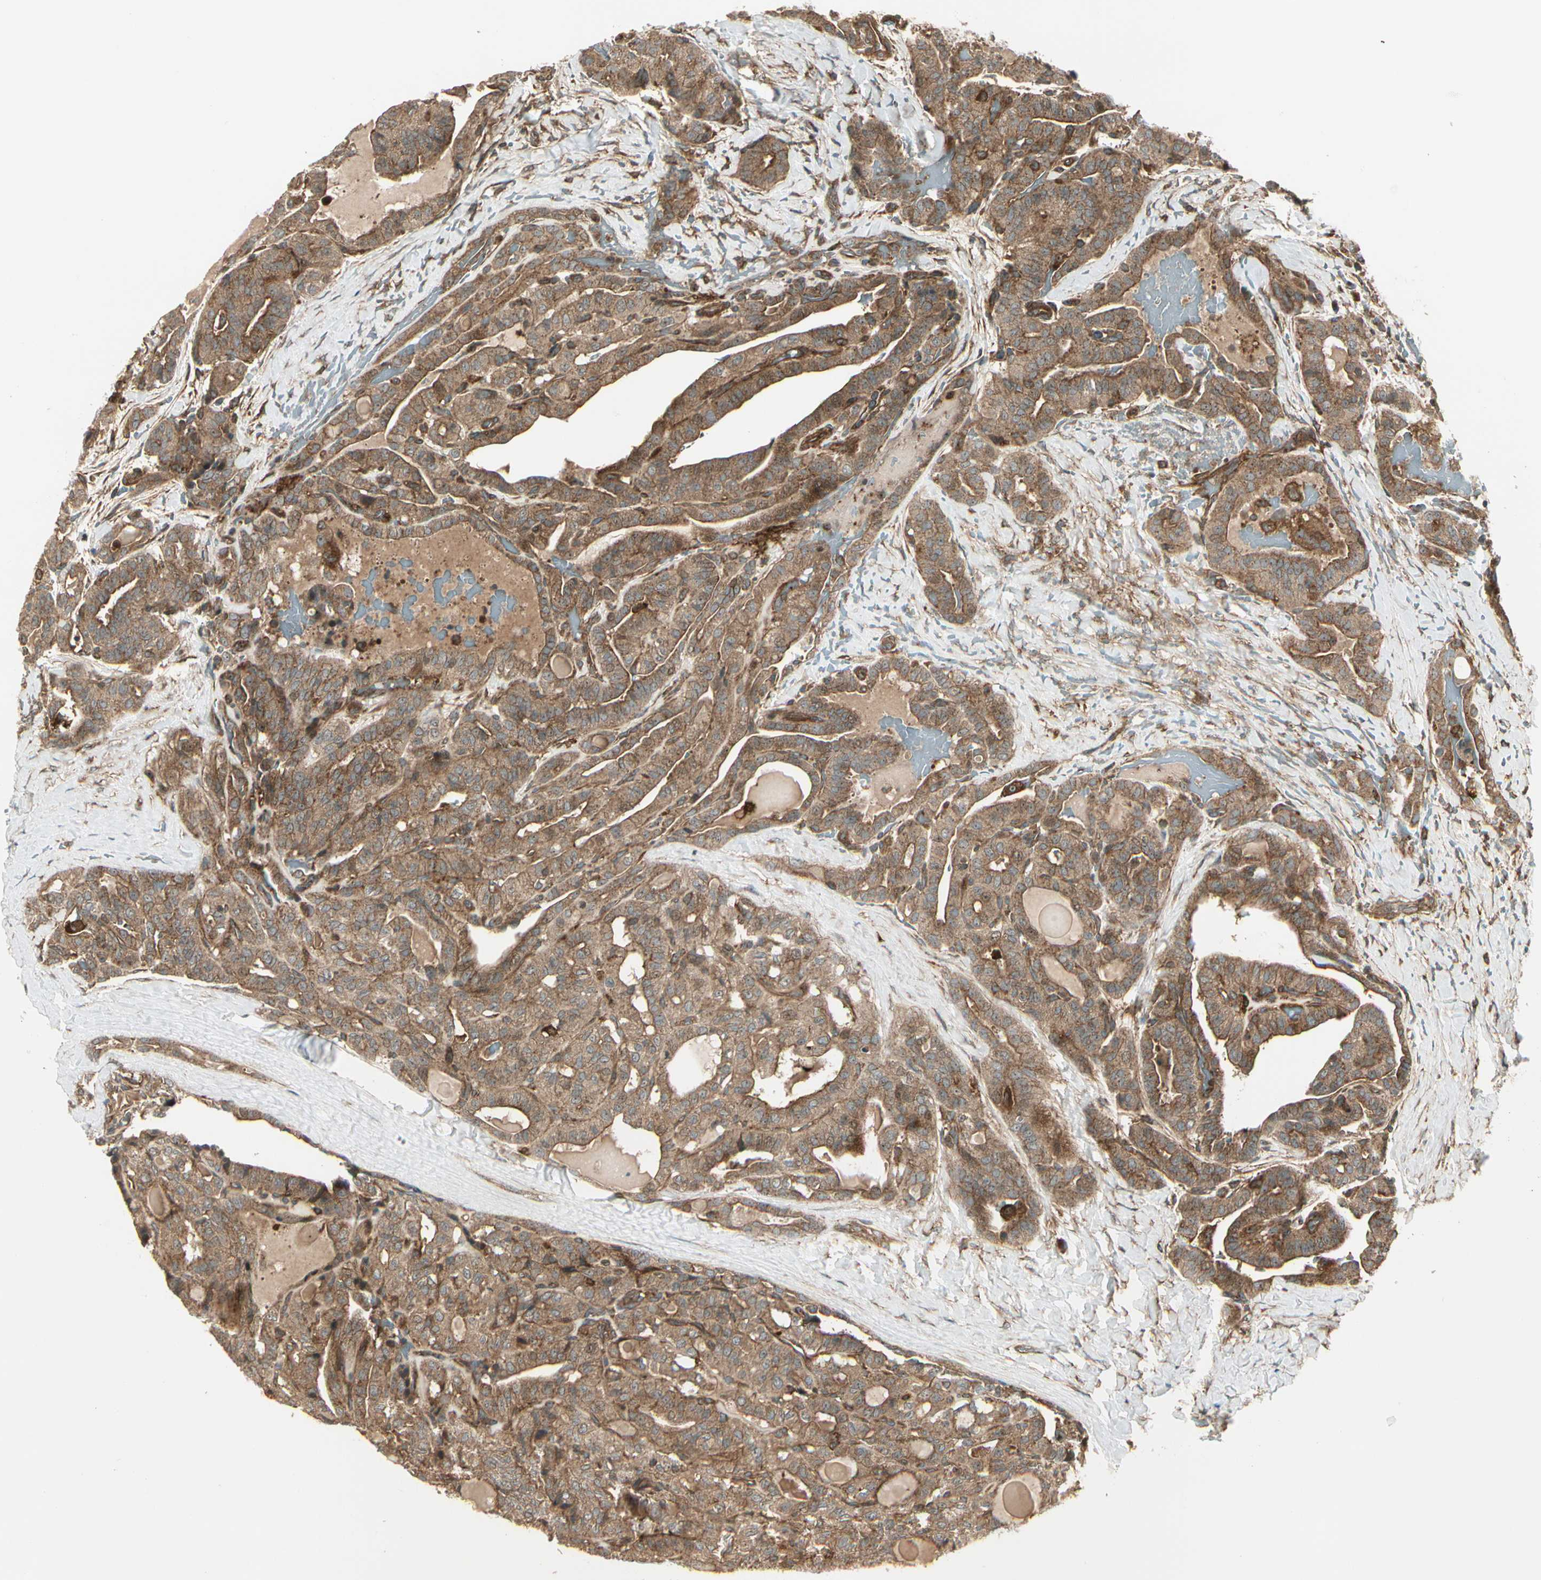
{"staining": {"intensity": "moderate", "quantity": ">75%", "location": "cytoplasmic/membranous"}, "tissue": "thyroid cancer", "cell_type": "Tumor cells", "image_type": "cancer", "snomed": [{"axis": "morphology", "description": "Papillary adenocarcinoma, NOS"}, {"axis": "topography", "description": "Thyroid gland"}], "caption": "Thyroid cancer (papillary adenocarcinoma) stained for a protein demonstrates moderate cytoplasmic/membranous positivity in tumor cells.", "gene": "FKBP15", "patient": {"sex": "male", "age": 77}}